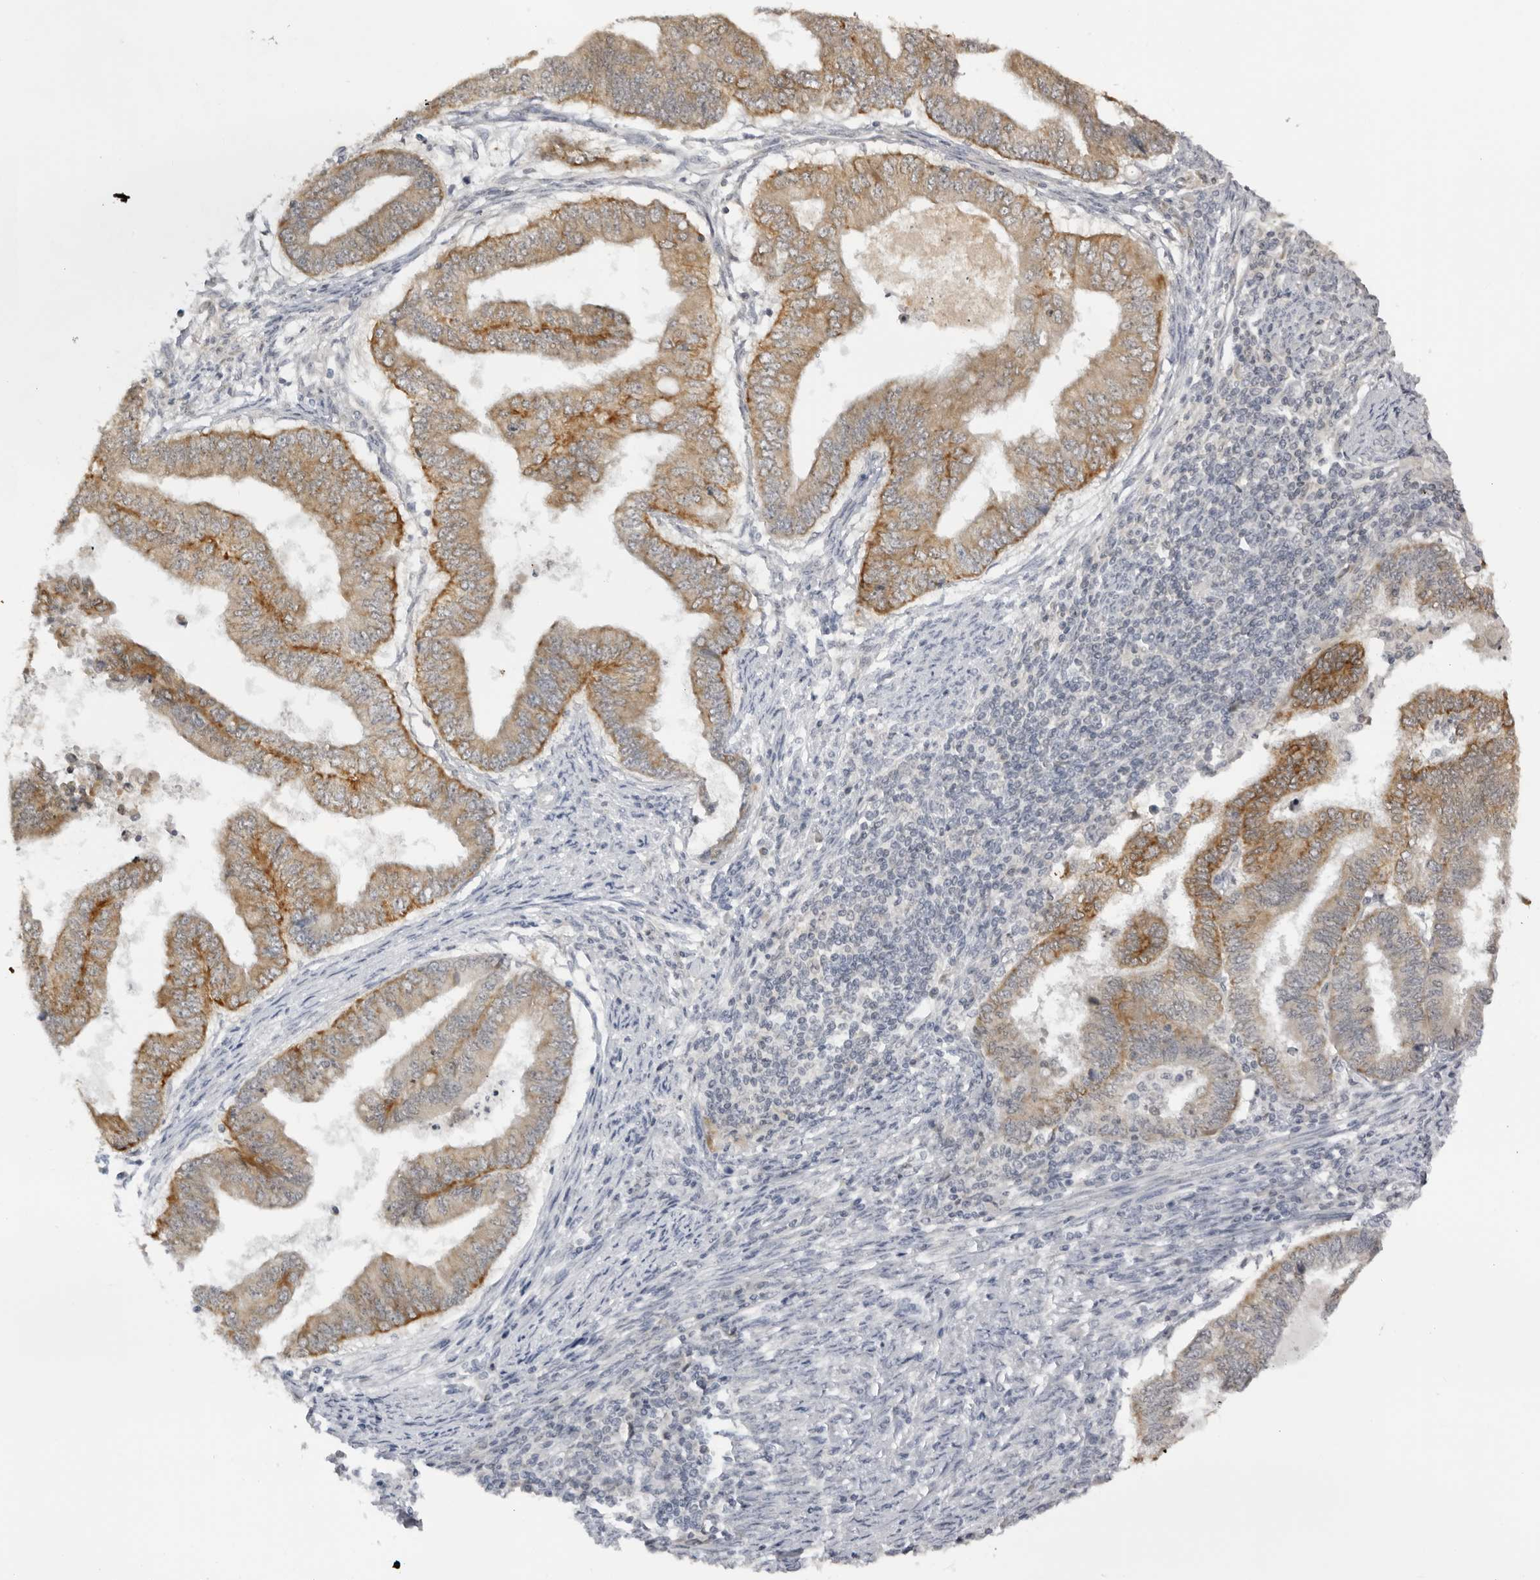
{"staining": {"intensity": "moderate", "quantity": ">75%", "location": "cytoplasmic/membranous"}, "tissue": "endometrial cancer", "cell_type": "Tumor cells", "image_type": "cancer", "snomed": [{"axis": "morphology", "description": "Polyp, NOS"}, {"axis": "morphology", "description": "Adenocarcinoma, NOS"}, {"axis": "morphology", "description": "Adenoma, NOS"}, {"axis": "topography", "description": "Endometrium"}], "caption": "DAB immunohistochemical staining of human endometrial adenoma shows moderate cytoplasmic/membranous protein expression in approximately >75% of tumor cells.", "gene": "ACP6", "patient": {"sex": "female", "age": 79}}